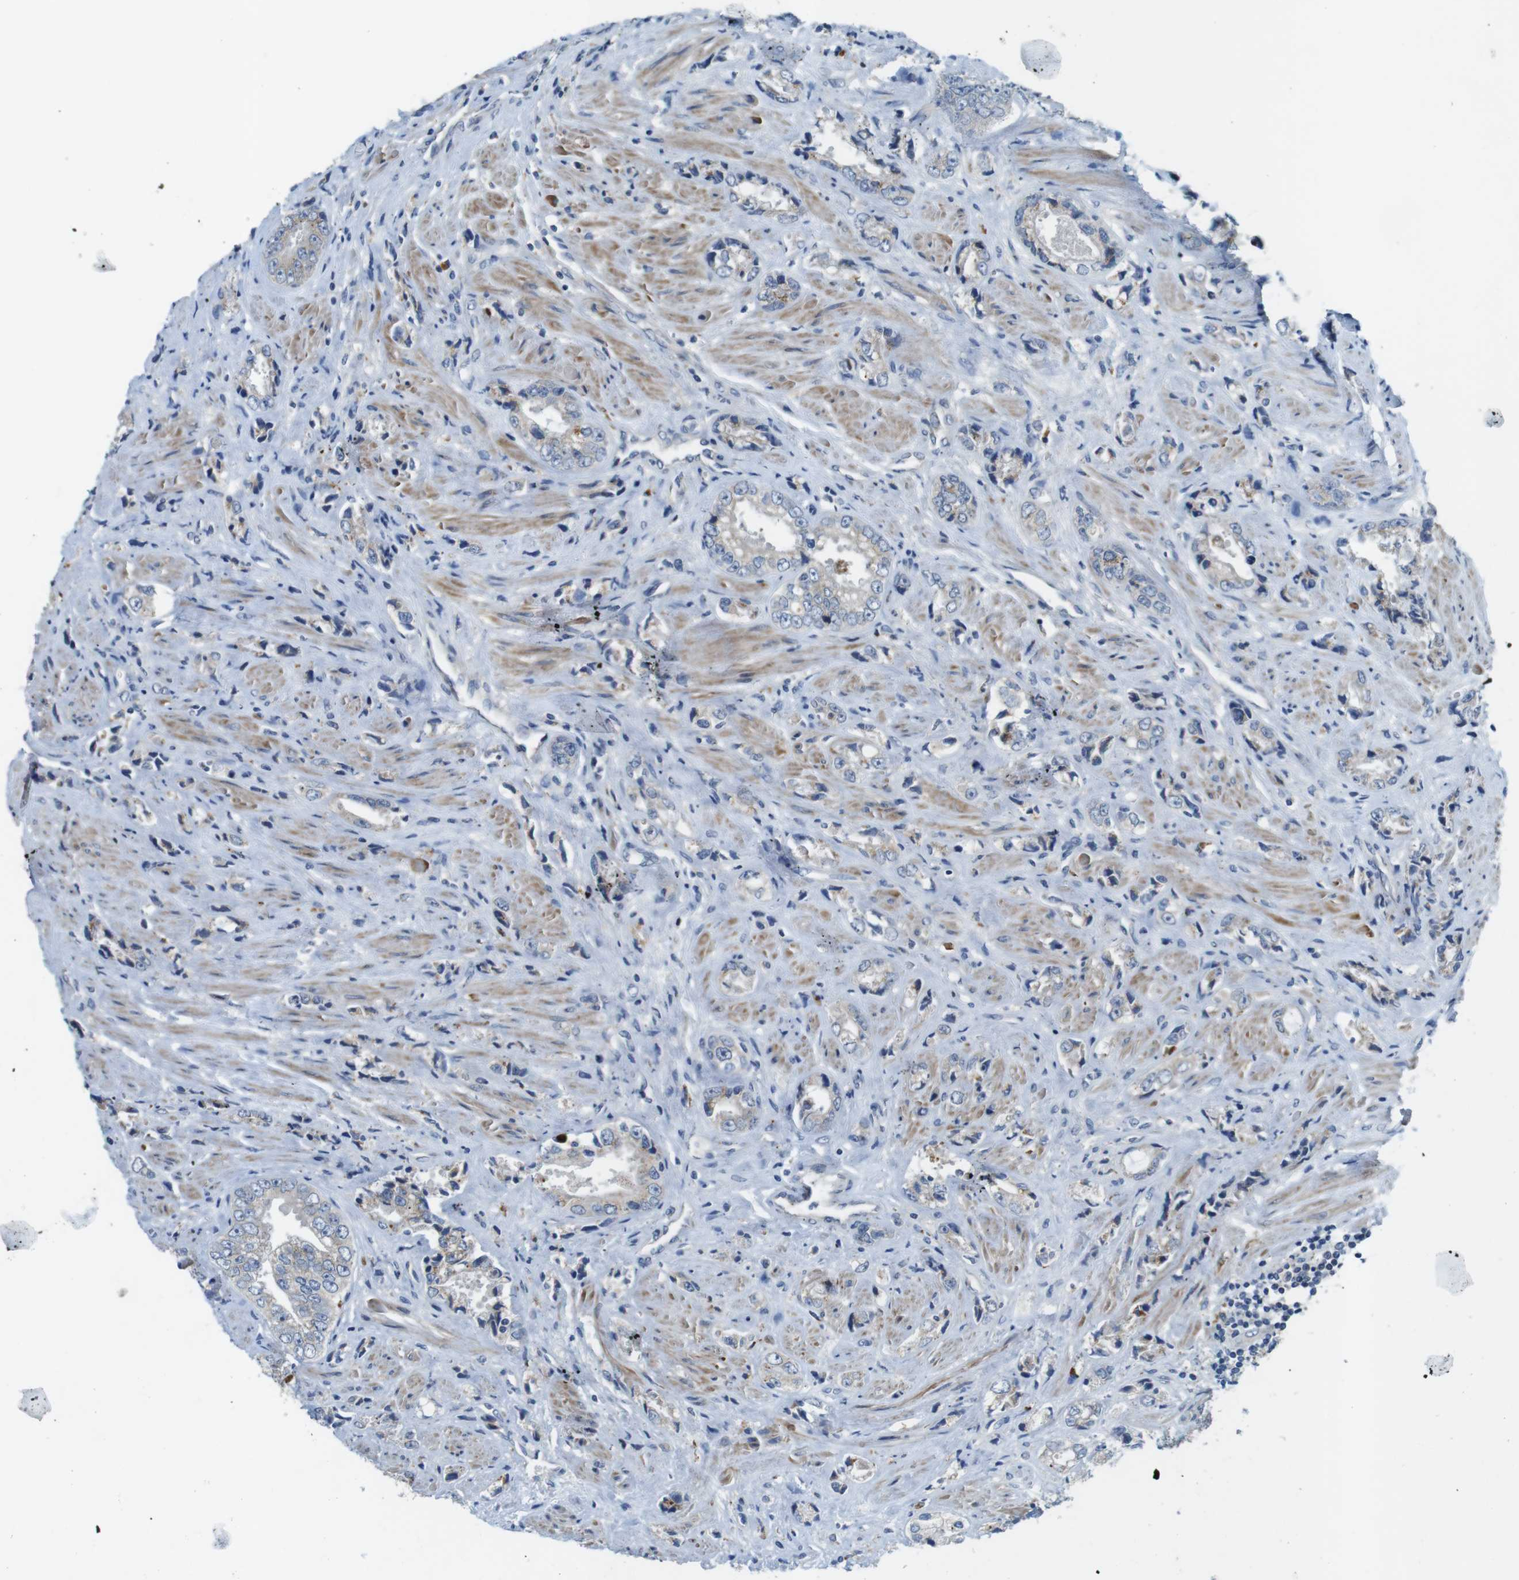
{"staining": {"intensity": "negative", "quantity": "none", "location": "none"}, "tissue": "prostate cancer", "cell_type": "Tumor cells", "image_type": "cancer", "snomed": [{"axis": "morphology", "description": "Adenocarcinoma, High grade"}, {"axis": "topography", "description": "Prostate"}], "caption": "This is an immunohistochemistry (IHC) image of prostate cancer. There is no staining in tumor cells.", "gene": "TYW1", "patient": {"sex": "male", "age": 61}}